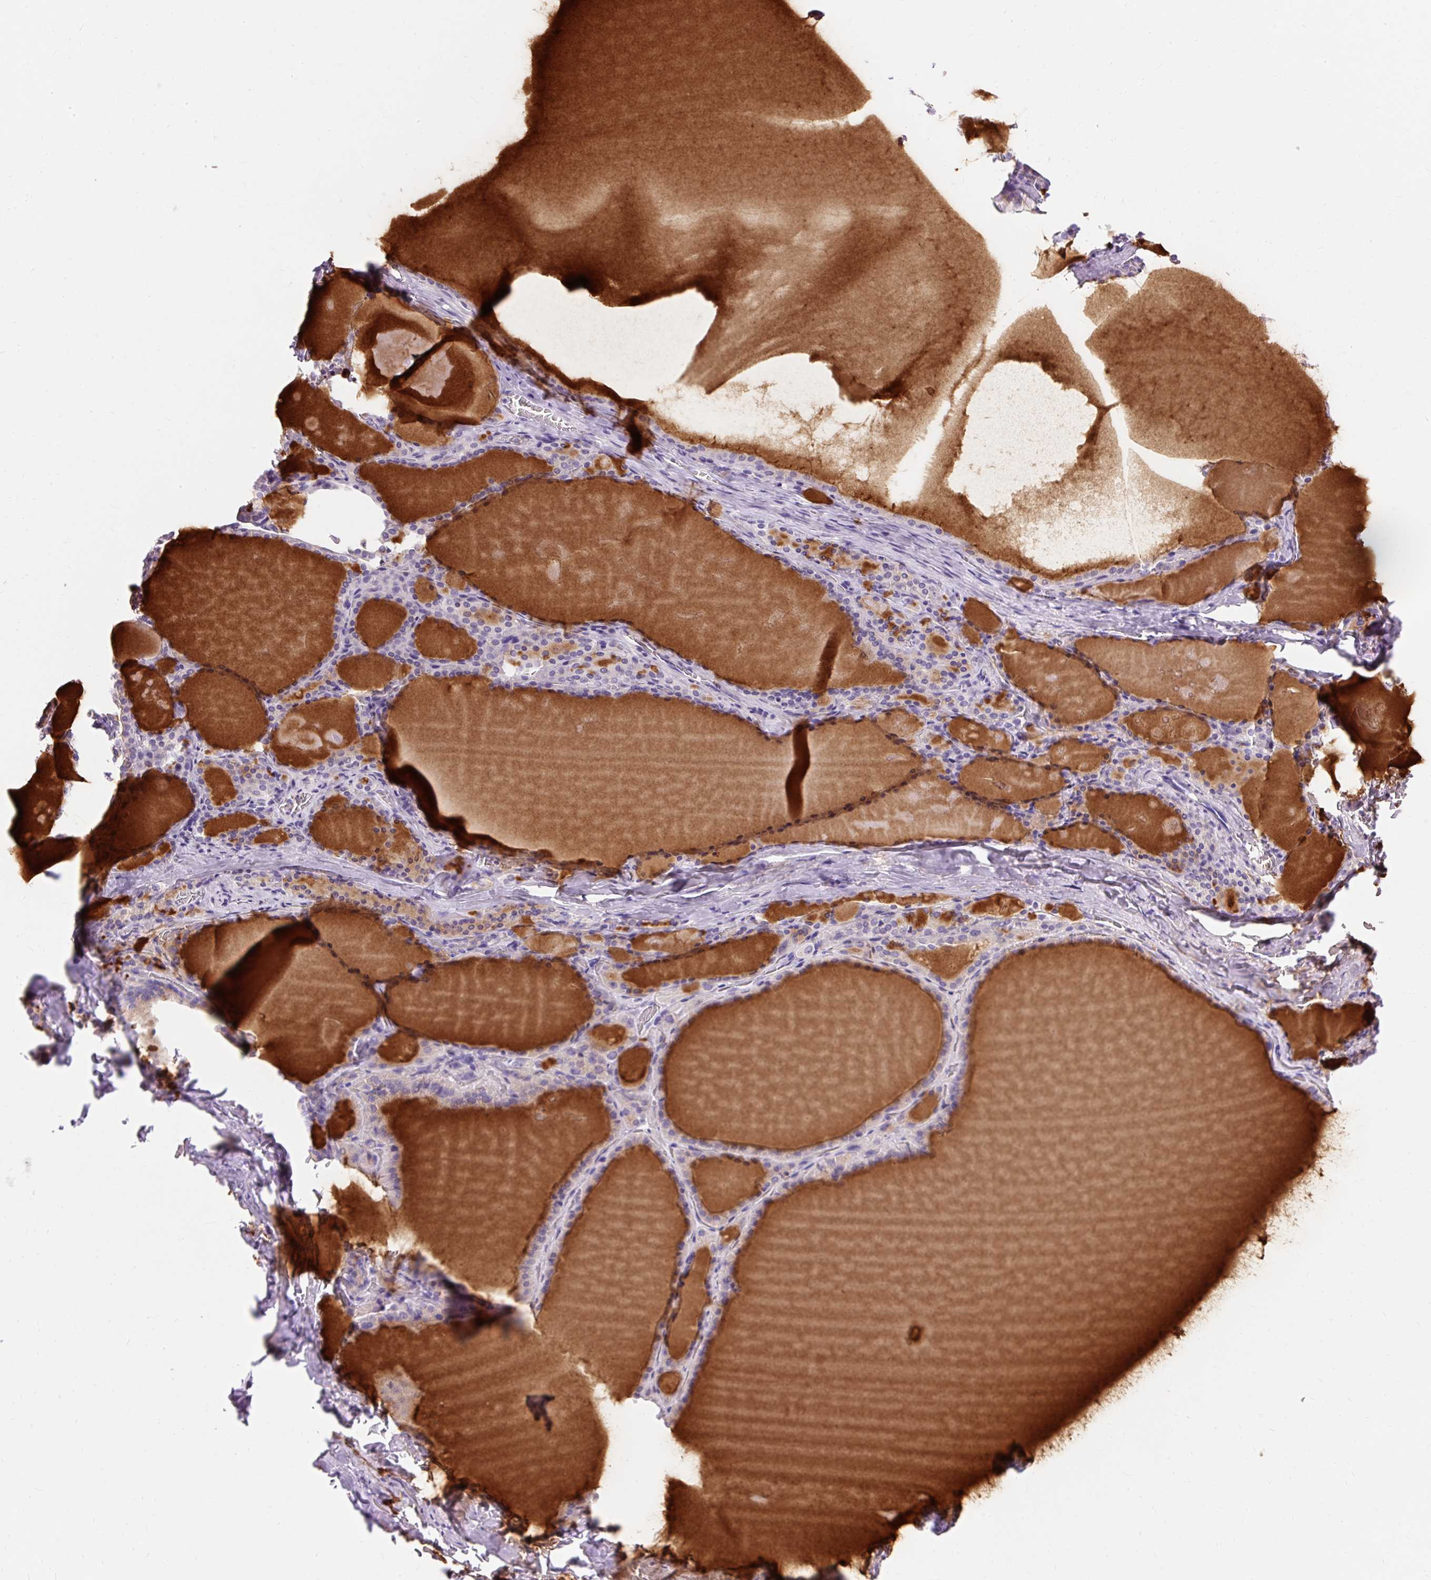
{"staining": {"intensity": "negative", "quantity": "none", "location": "none"}, "tissue": "thyroid gland", "cell_type": "Glandular cells", "image_type": "normal", "snomed": [{"axis": "morphology", "description": "Normal tissue, NOS"}, {"axis": "topography", "description": "Thyroid gland"}], "caption": "This is an immunohistochemistry micrograph of unremarkable thyroid gland. There is no expression in glandular cells.", "gene": "TMEM150C", "patient": {"sex": "male", "age": 56}}